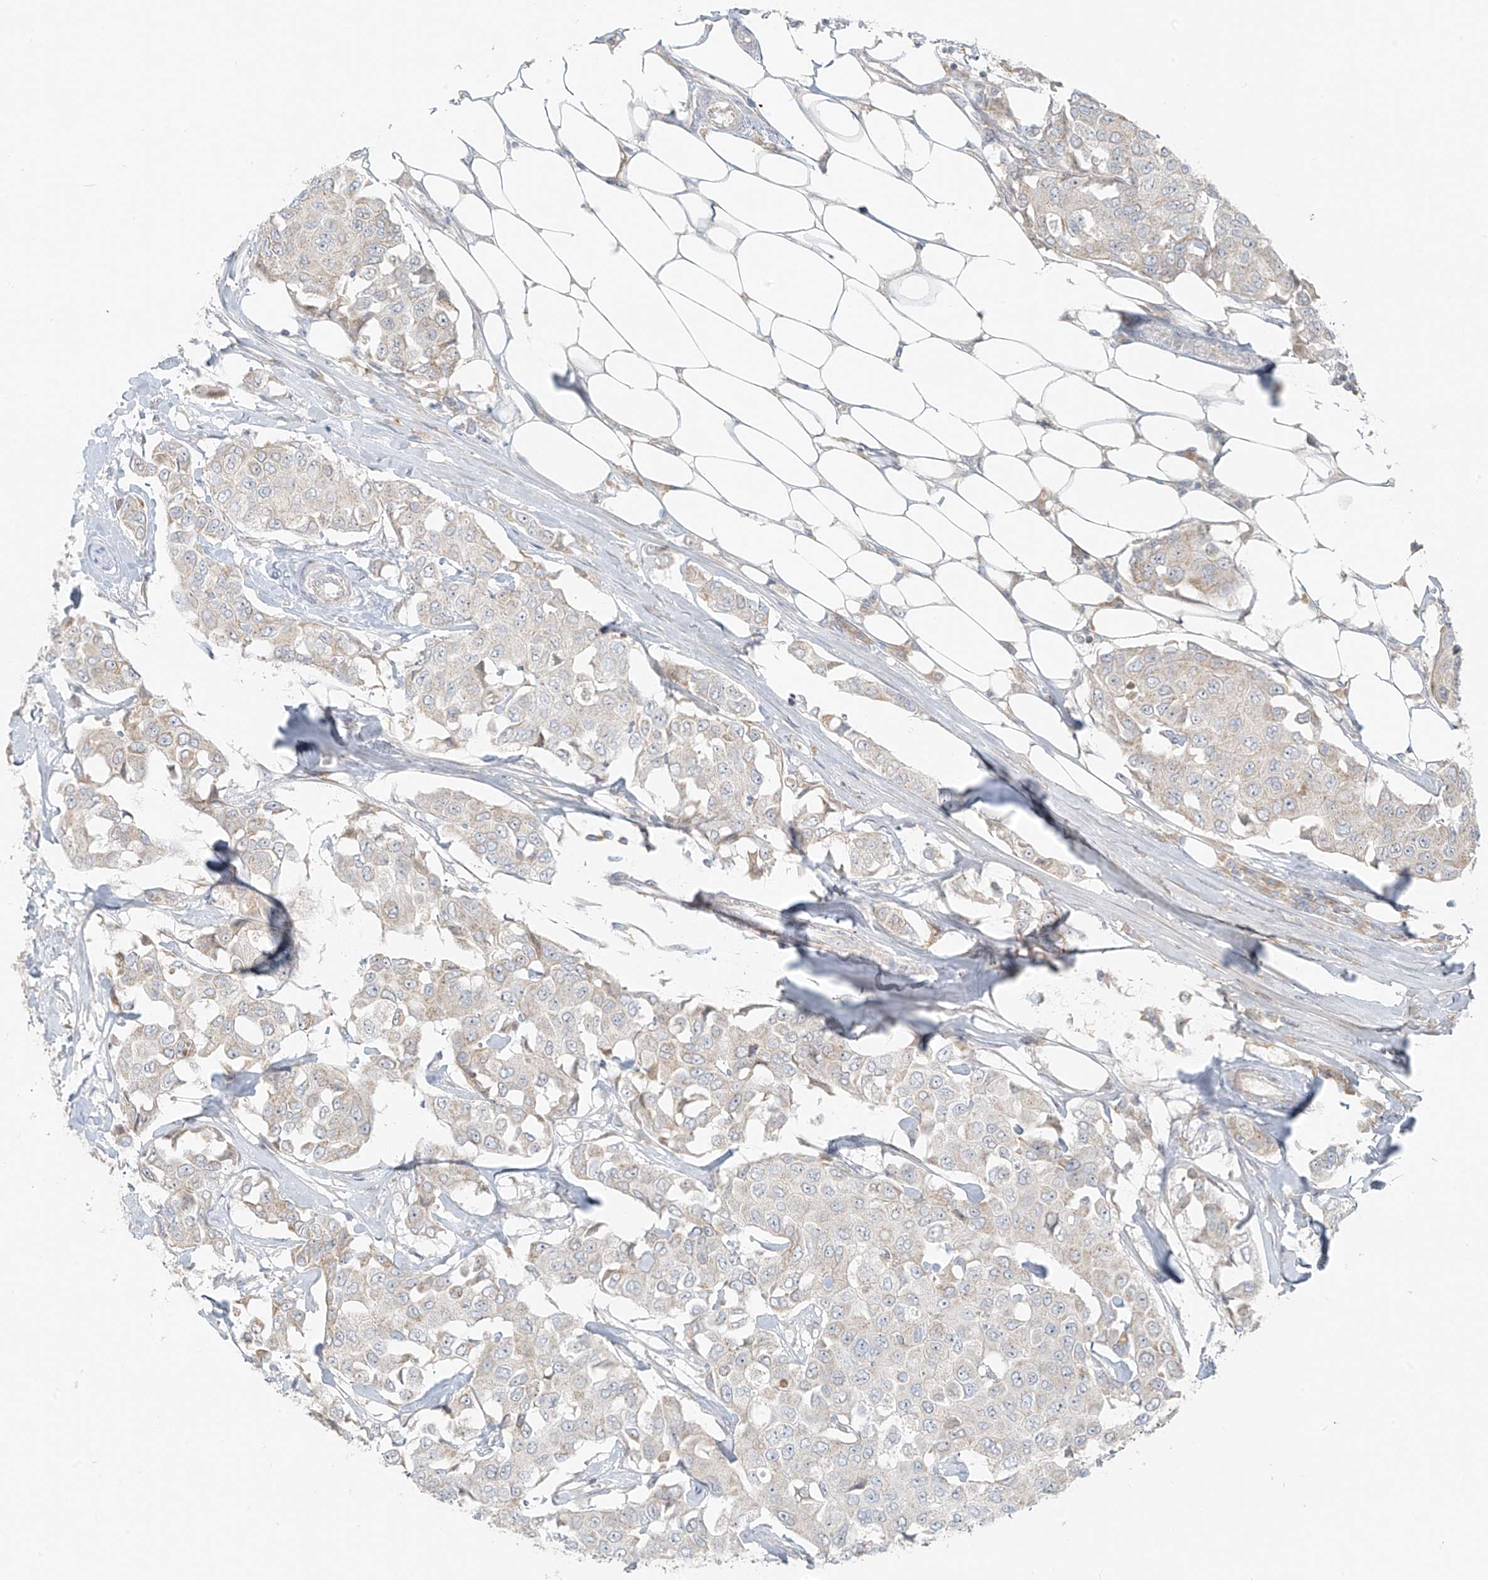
{"staining": {"intensity": "weak", "quantity": "<25%", "location": "cytoplasmic/membranous"}, "tissue": "breast cancer", "cell_type": "Tumor cells", "image_type": "cancer", "snomed": [{"axis": "morphology", "description": "Duct carcinoma"}, {"axis": "topography", "description": "Breast"}], "caption": "Tumor cells show no significant protein expression in invasive ductal carcinoma (breast).", "gene": "UST", "patient": {"sex": "female", "age": 80}}